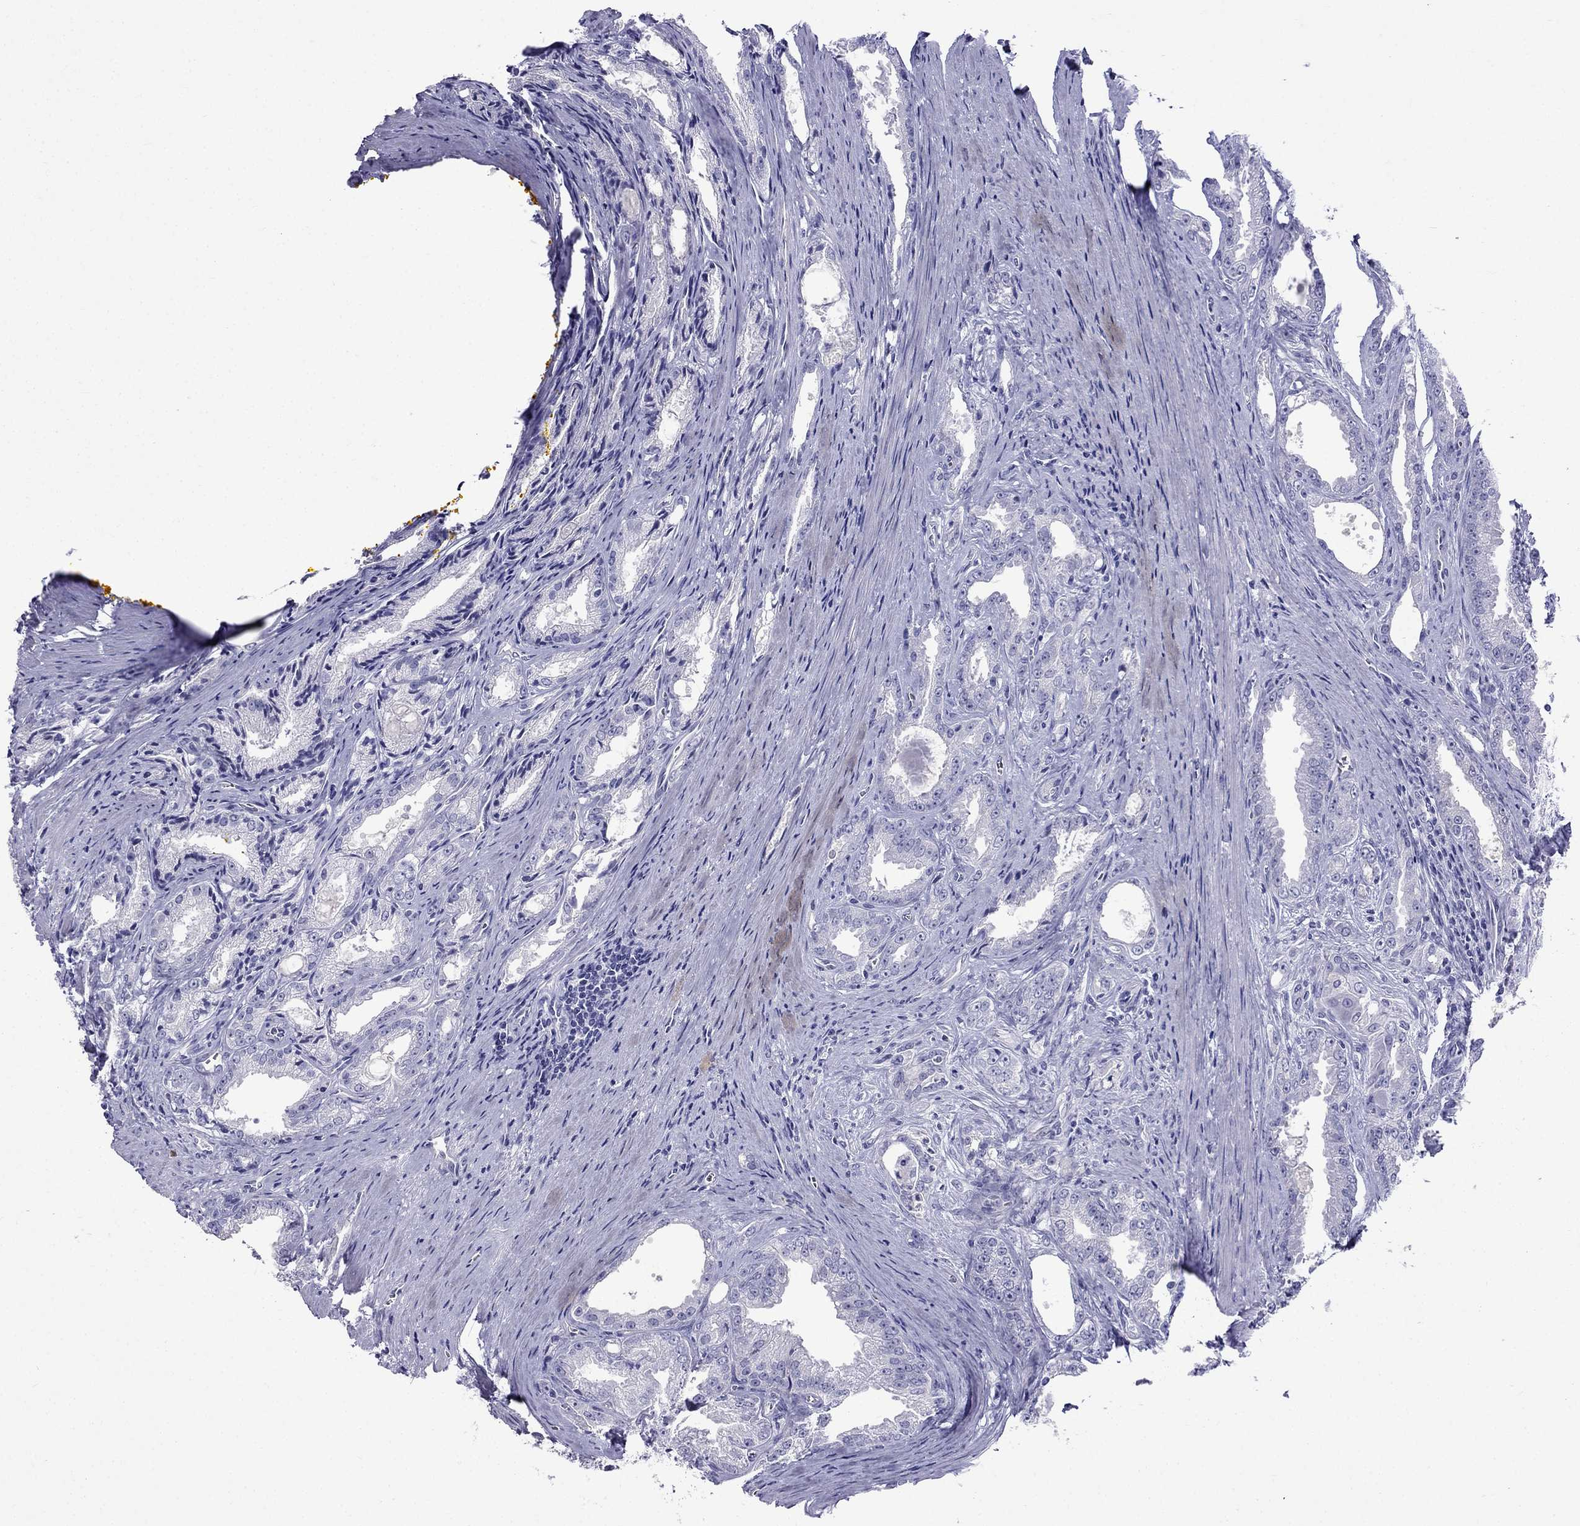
{"staining": {"intensity": "negative", "quantity": "none", "location": "none"}, "tissue": "prostate cancer", "cell_type": "Tumor cells", "image_type": "cancer", "snomed": [{"axis": "morphology", "description": "Adenocarcinoma, NOS"}, {"axis": "morphology", "description": "Adenocarcinoma, High grade"}, {"axis": "topography", "description": "Prostate"}], "caption": "DAB immunohistochemical staining of human prostate cancer (high-grade adenocarcinoma) reveals no significant positivity in tumor cells.", "gene": "PATE1", "patient": {"sex": "male", "age": 70}}